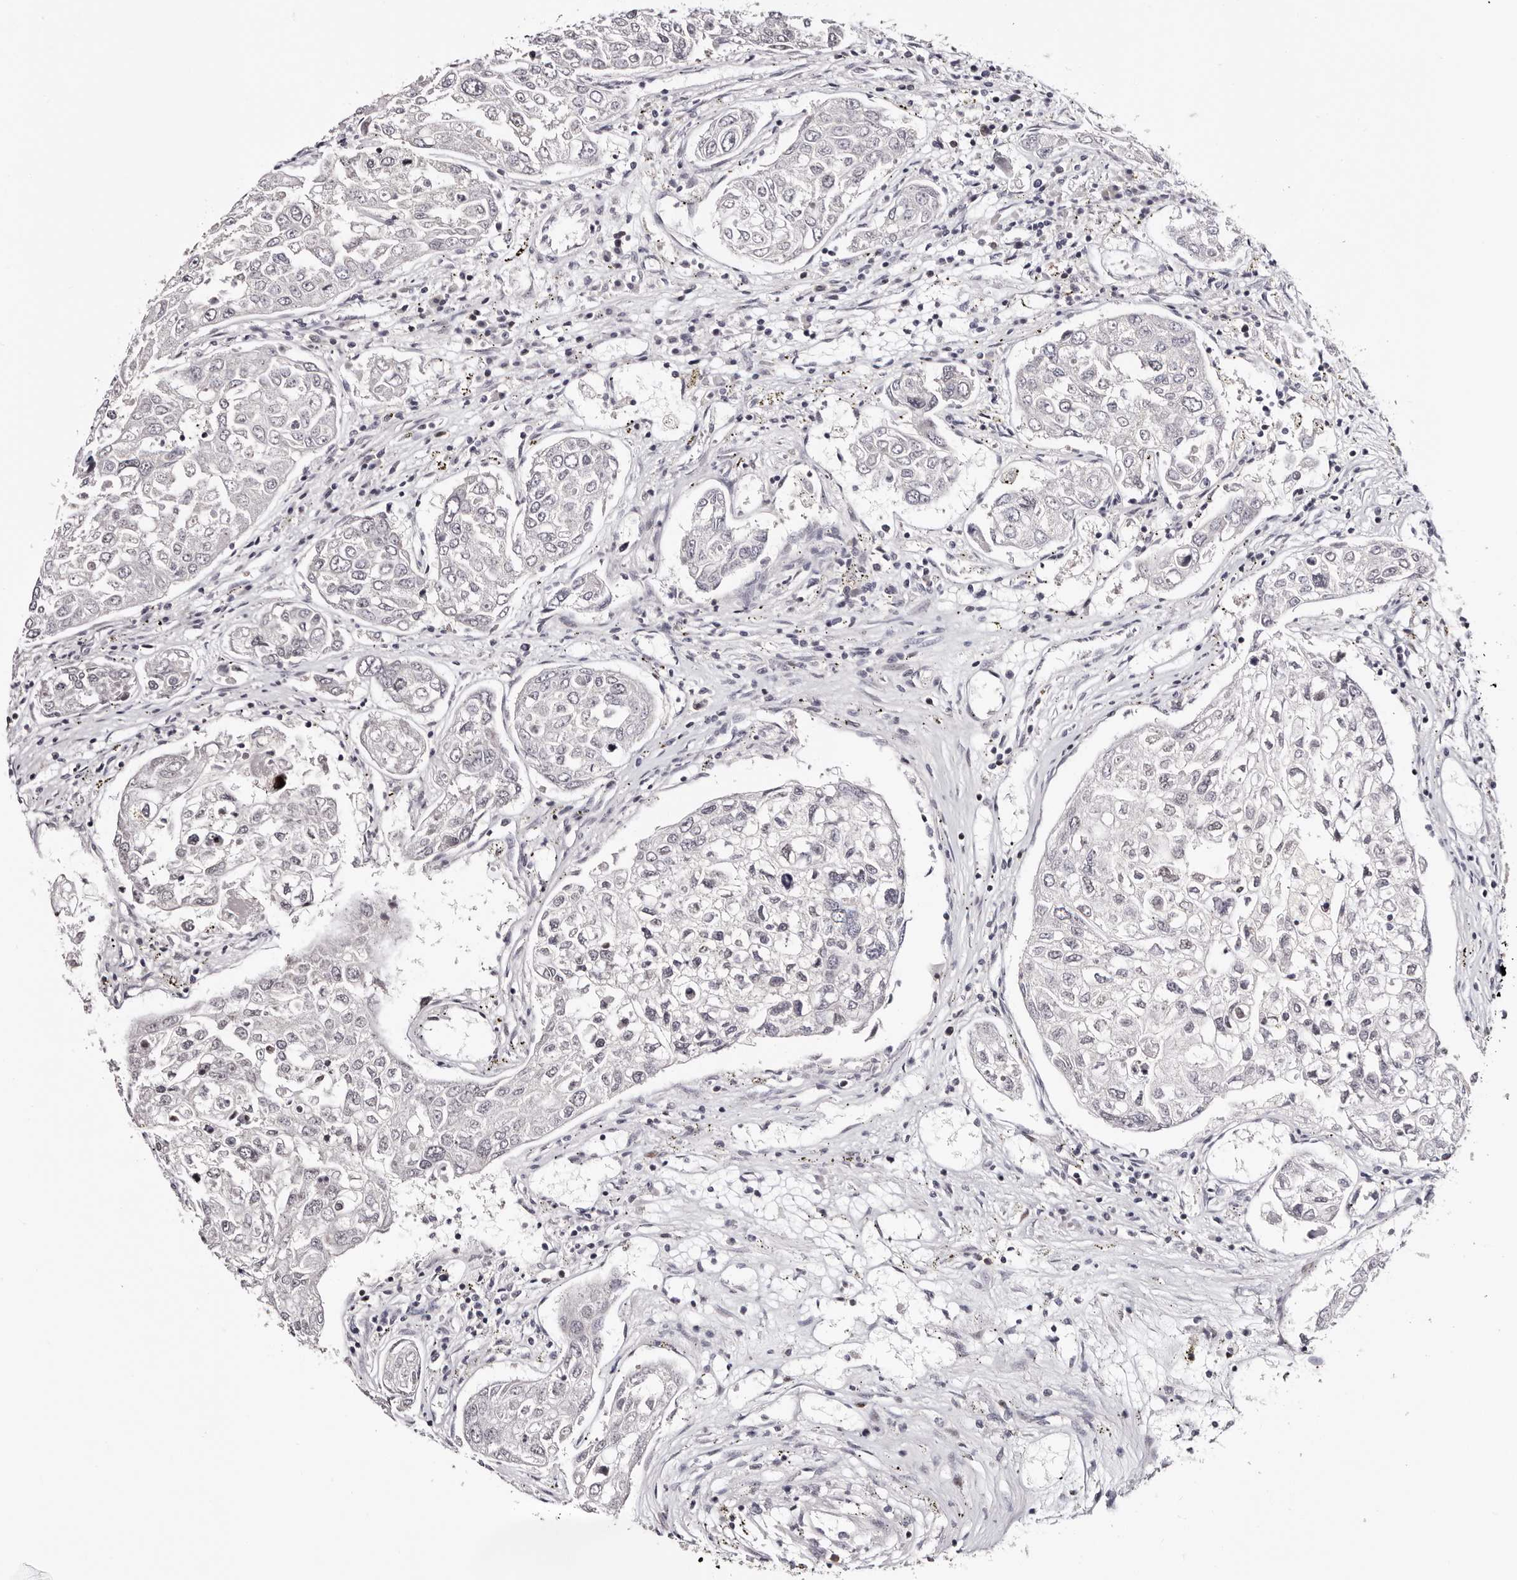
{"staining": {"intensity": "negative", "quantity": "none", "location": "none"}, "tissue": "urothelial cancer", "cell_type": "Tumor cells", "image_type": "cancer", "snomed": [{"axis": "morphology", "description": "Urothelial carcinoma, High grade"}, {"axis": "topography", "description": "Lymph node"}, {"axis": "topography", "description": "Urinary bladder"}], "caption": "Tumor cells show no significant protein expression in urothelial cancer.", "gene": "NUP153", "patient": {"sex": "male", "age": 51}}